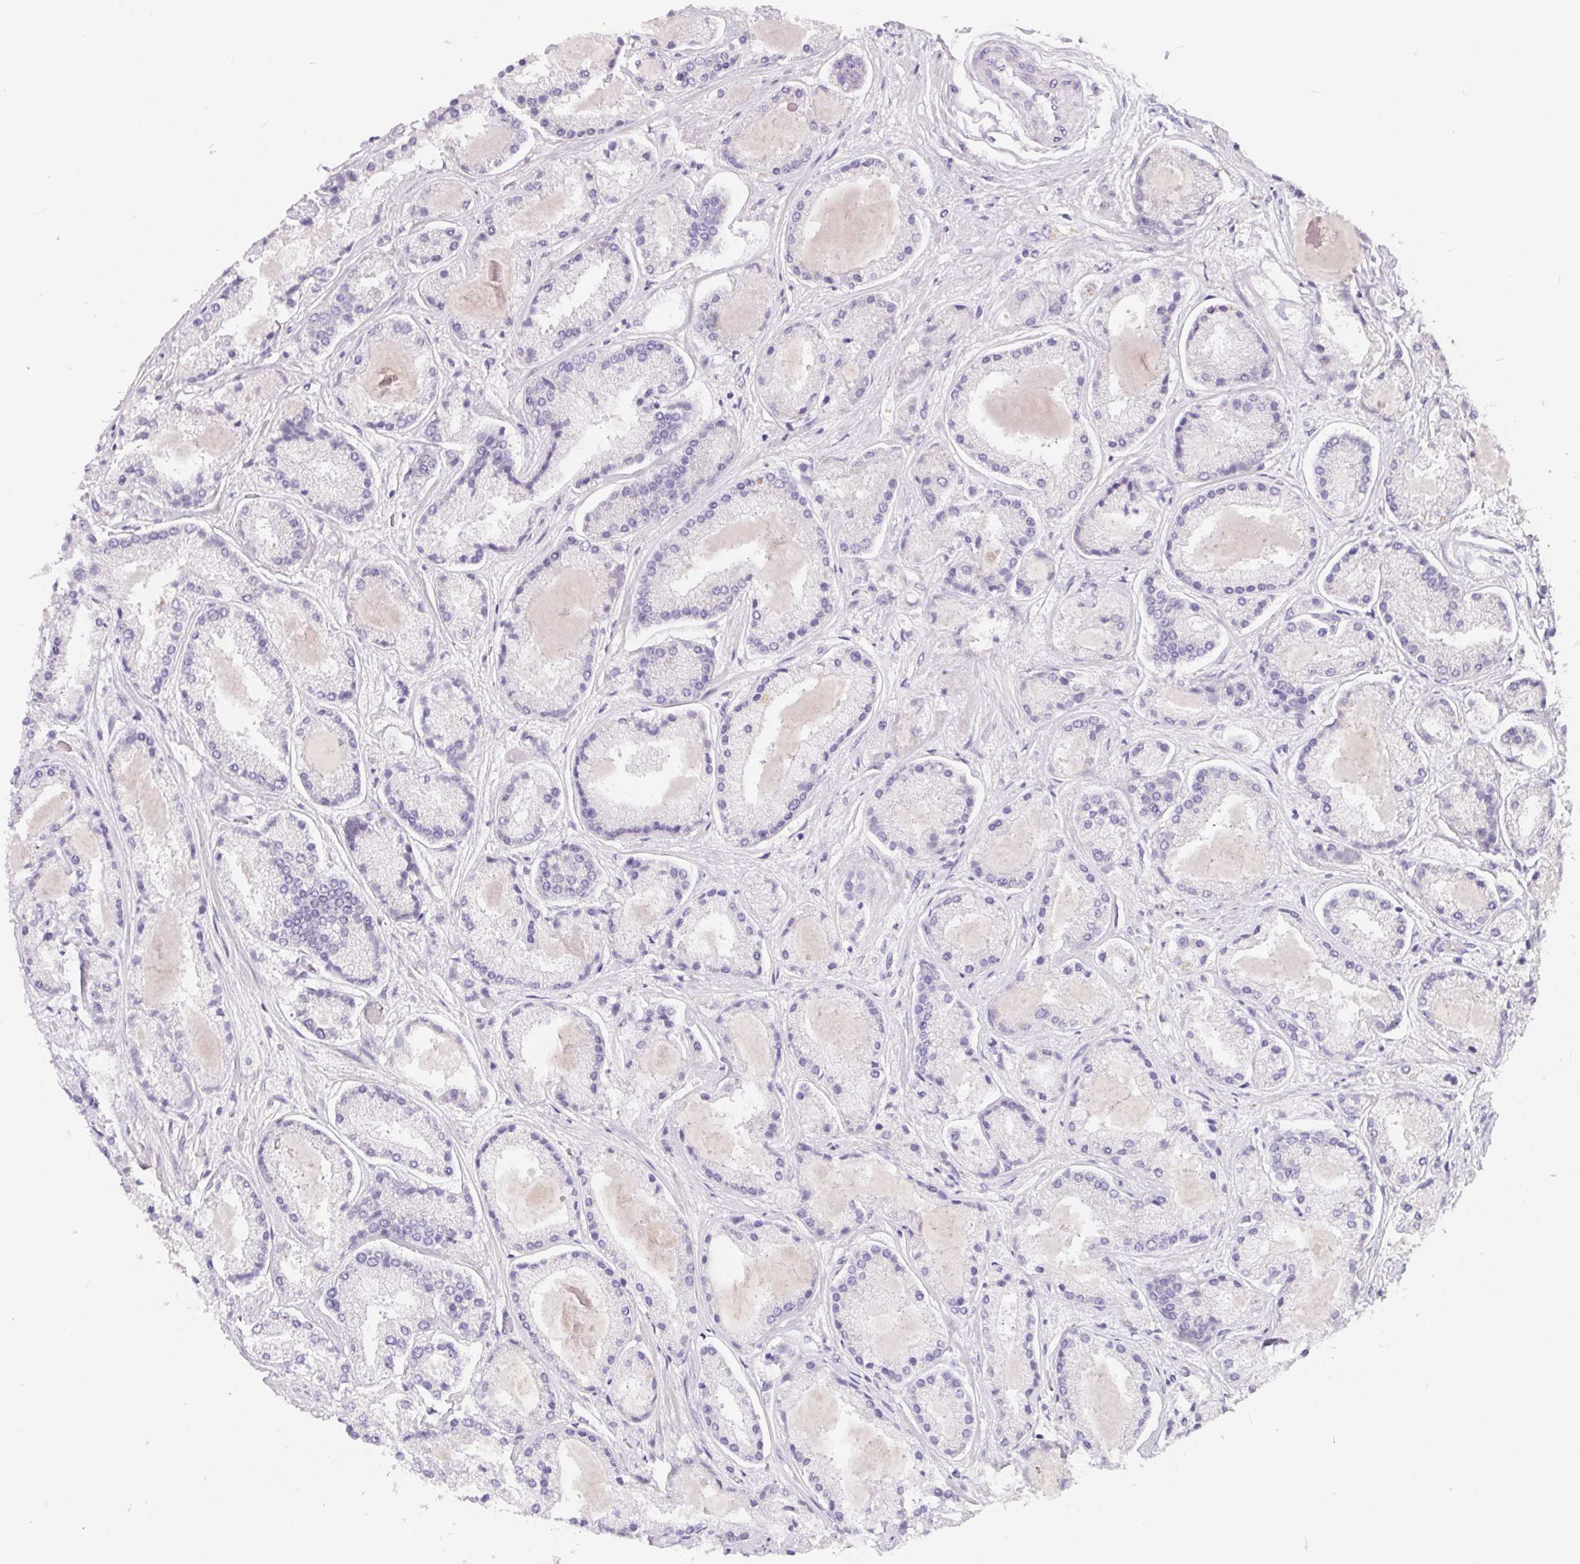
{"staining": {"intensity": "negative", "quantity": "none", "location": "none"}, "tissue": "prostate cancer", "cell_type": "Tumor cells", "image_type": "cancer", "snomed": [{"axis": "morphology", "description": "Adenocarcinoma, High grade"}, {"axis": "topography", "description": "Prostate"}], "caption": "This is a photomicrograph of IHC staining of prostate cancer (adenocarcinoma (high-grade)), which shows no expression in tumor cells. (DAB (3,3'-diaminobenzidine) immunohistochemistry (IHC) with hematoxylin counter stain).", "gene": "FDX1", "patient": {"sex": "male", "age": 67}}